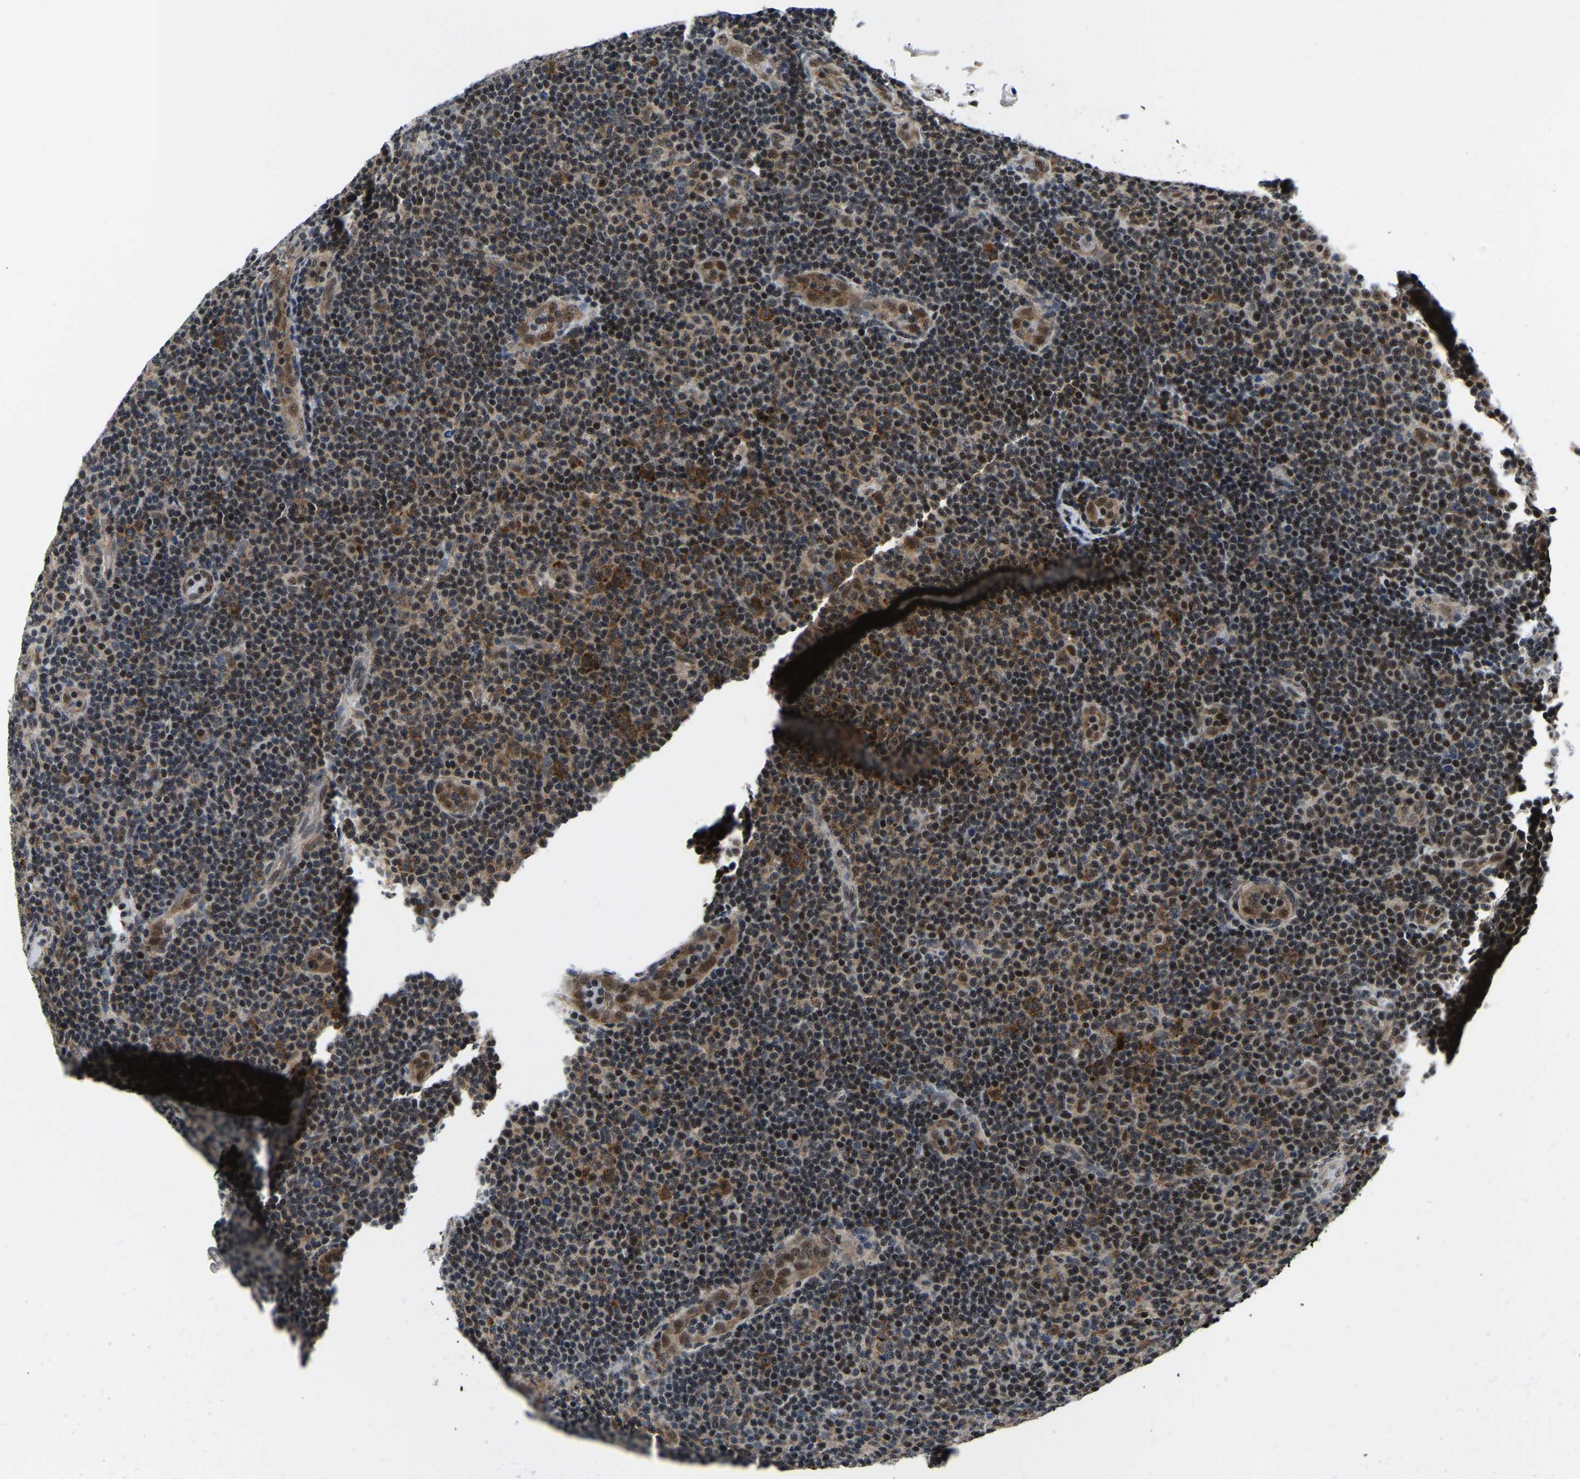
{"staining": {"intensity": "moderate", "quantity": ">75%", "location": "nuclear"}, "tissue": "lymphoma", "cell_type": "Tumor cells", "image_type": "cancer", "snomed": [{"axis": "morphology", "description": "Malignant lymphoma, non-Hodgkin's type, Low grade"}, {"axis": "topography", "description": "Lymph node"}], "caption": "A photomicrograph showing moderate nuclear expression in about >75% of tumor cells in lymphoma, as visualized by brown immunohistochemical staining.", "gene": "DFFA", "patient": {"sex": "male", "age": 83}}